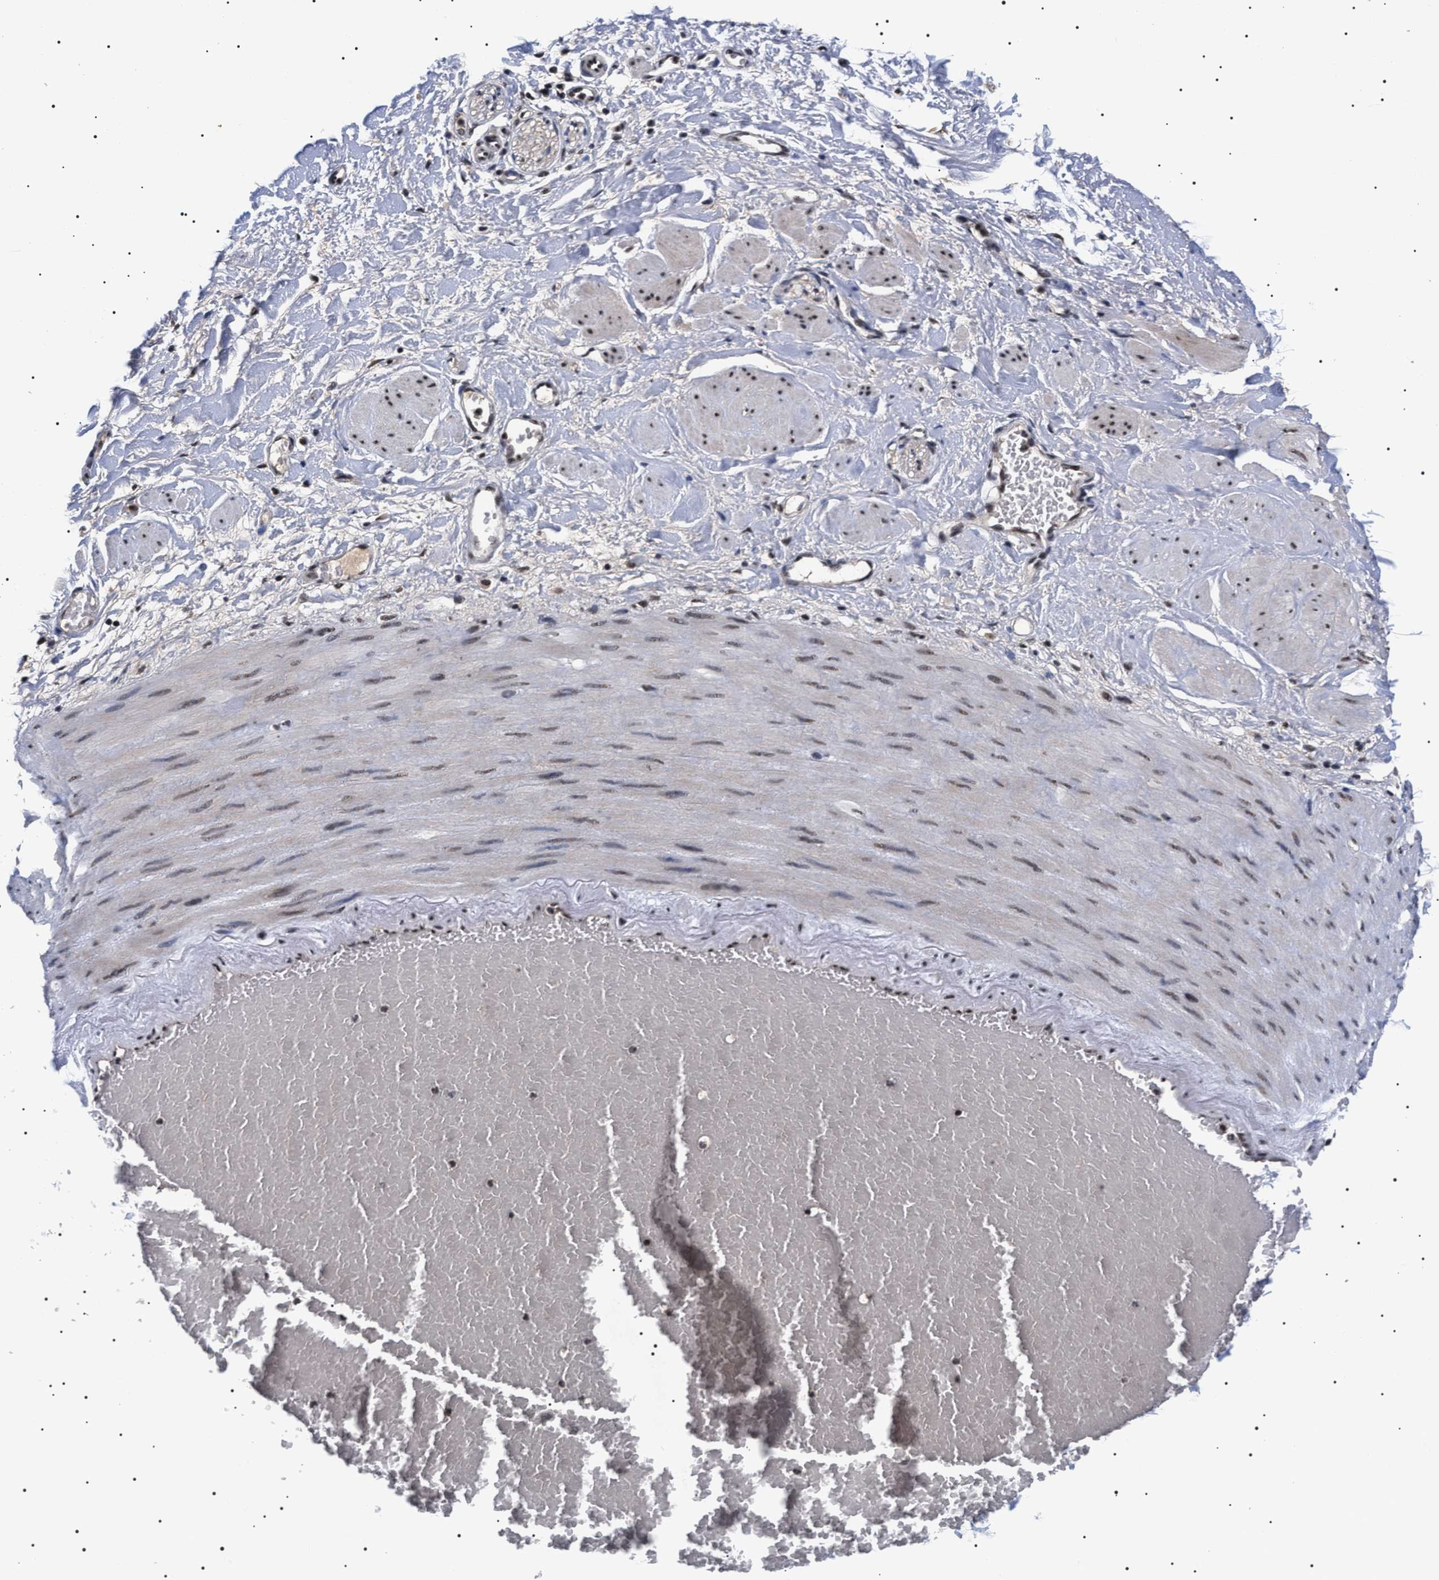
{"staining": {"intensity": "negative", "quantity": "none", "location": "none"}, "tissue": "adipose tissue", "cell_type": "Adipocytes", "image_type": "normal", "snomed": [{"axis": "morphology", "description": "Normal tissue, NOS"}, {"axis": "topography", "description": "Soft tissue"}, {"axis": "topography", "description": "Vascular tissue"}], "caption": "This is a image of IHC staining of benign adipose tissue, which shows no staining in adipocytes.", "gene": "CAAP1", "patient": {"sex": "female", "age": 35}}